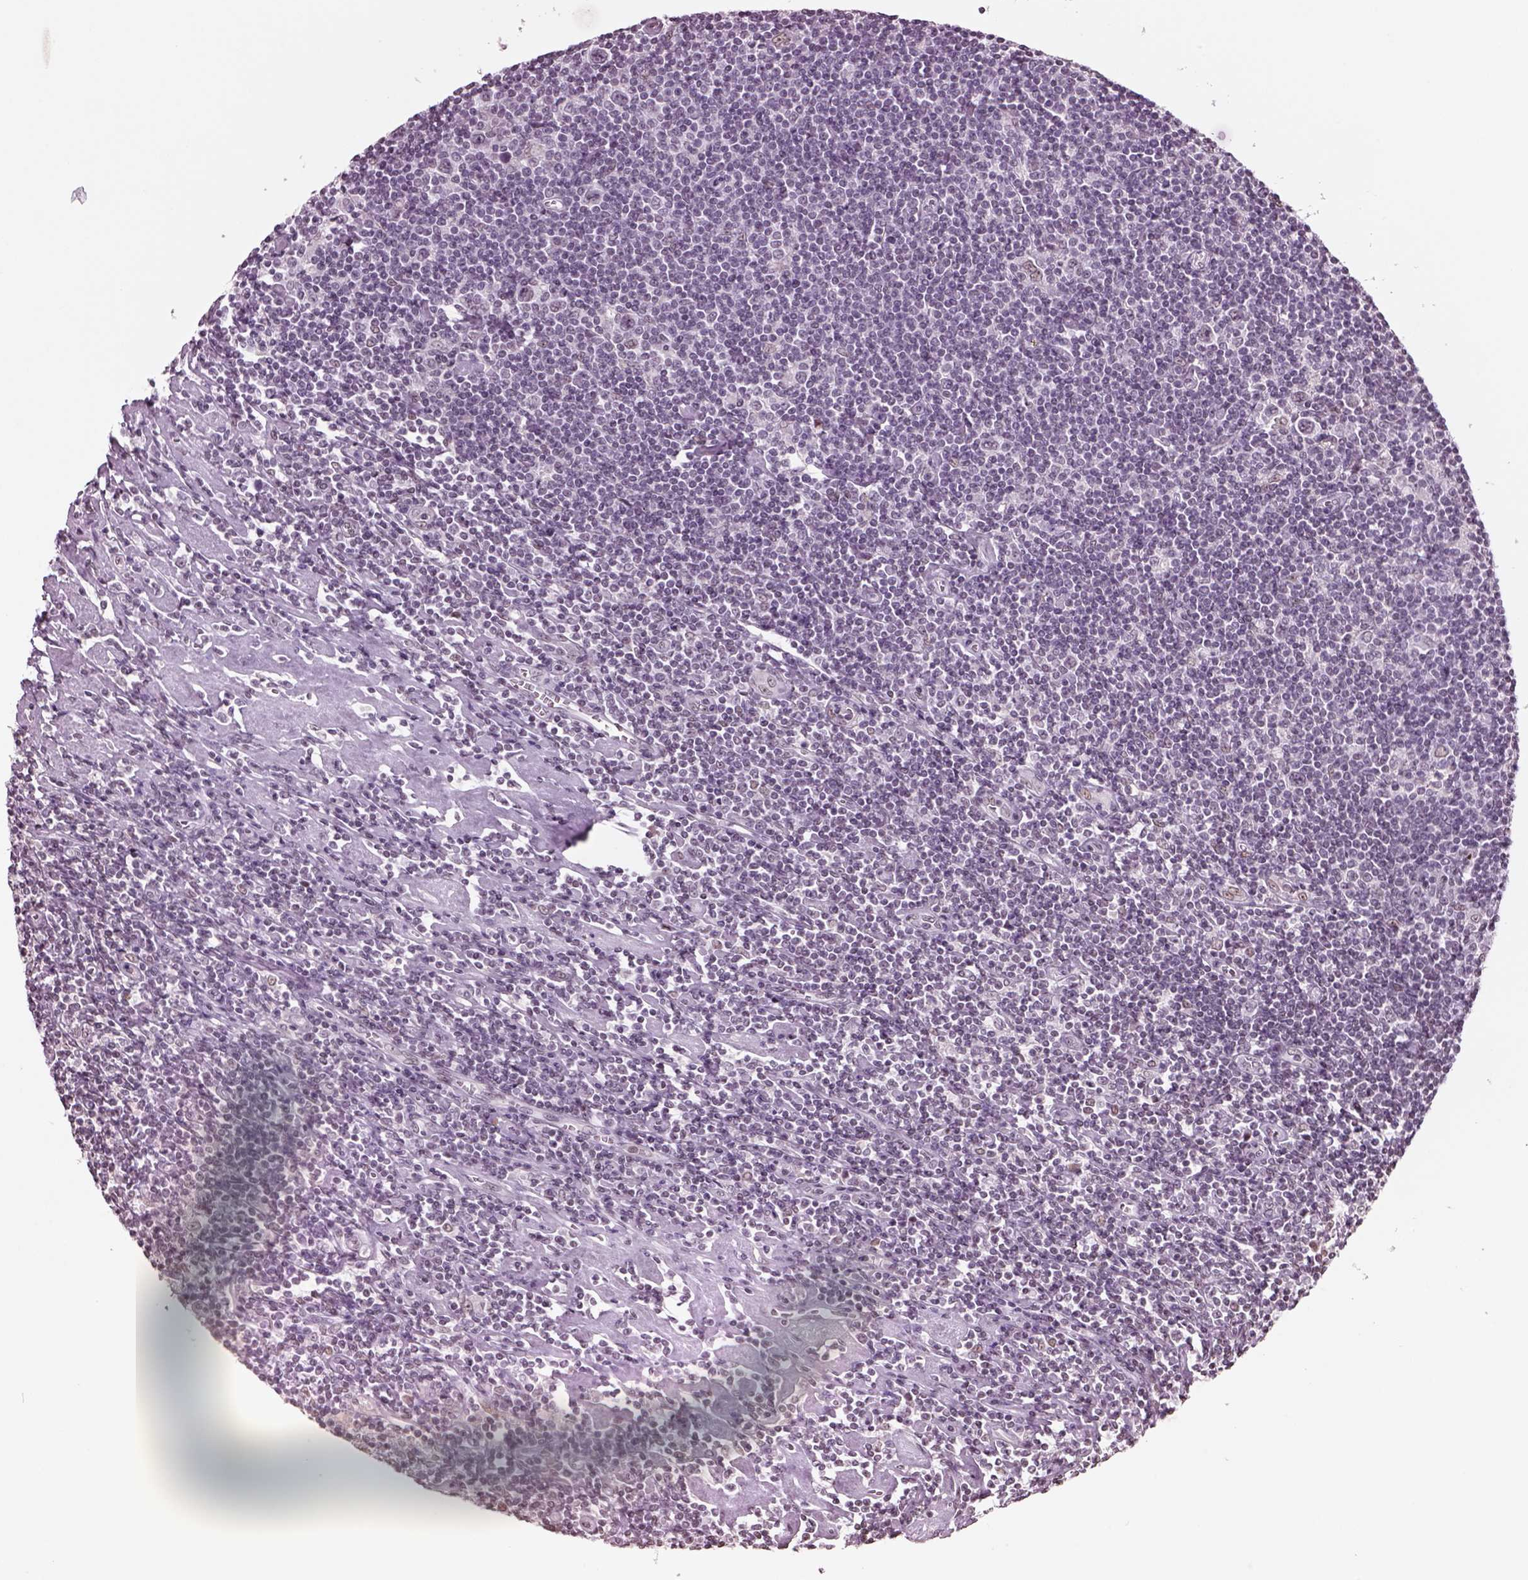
{"staining": {"intensity": "weak", "quantity": ">75%", "location": "nuclear"}, "tissue": "lymphoma", "cell_type": "Tumor cells", "image_type": "cancer", "snomed": [{"axis": "morphology", "description": "Hodgkin's disease, NOS"}, {"axis": "topography", "description": "Lymph node"}], "caption": "Immunohistochemistry of human lymphoma reveals low levels of weak nuclear expression in approximately >75% of tumor cells.", "gene": "SEPHS1", "patient": {"sex": "male", "age": 40}}